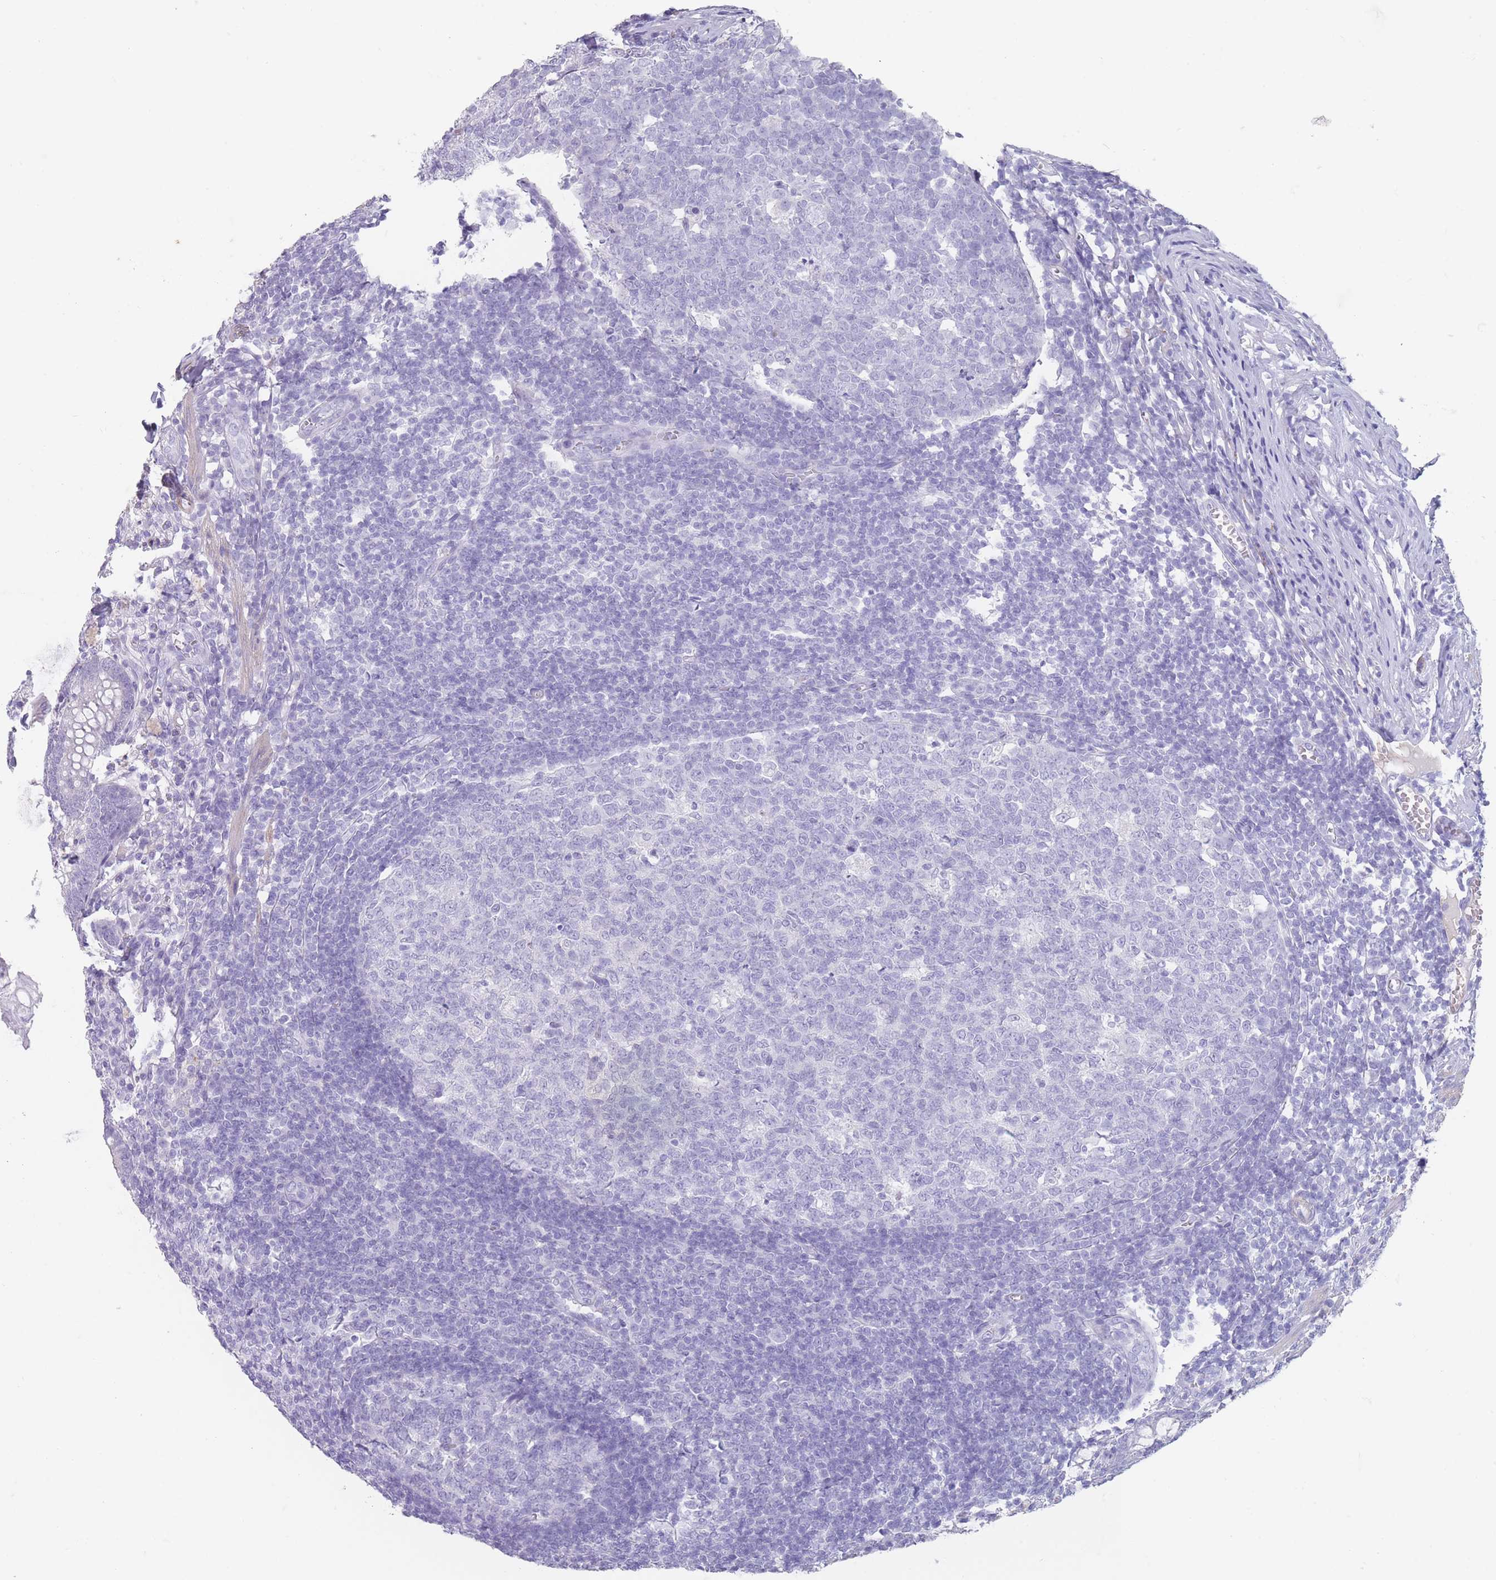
{"staining": {"intensity": "negative", "quantity": "none", "location": "none"}, "tissue": "appendix", "cell_type": "Glandular cells", "image_type": "normal", "snomed": [{"axis": "morphology", "description": "Normal tissue, NOS"}, {"axis": "topography", "description": "Appendix"}], "caption": "High power microscopy histopathology image of an IHC histopathology image of unremarkable appendix, revealing no significant staining in glandular cells.", "gene": "RHBG", "patient": {"sex": "male", "age": 56}}